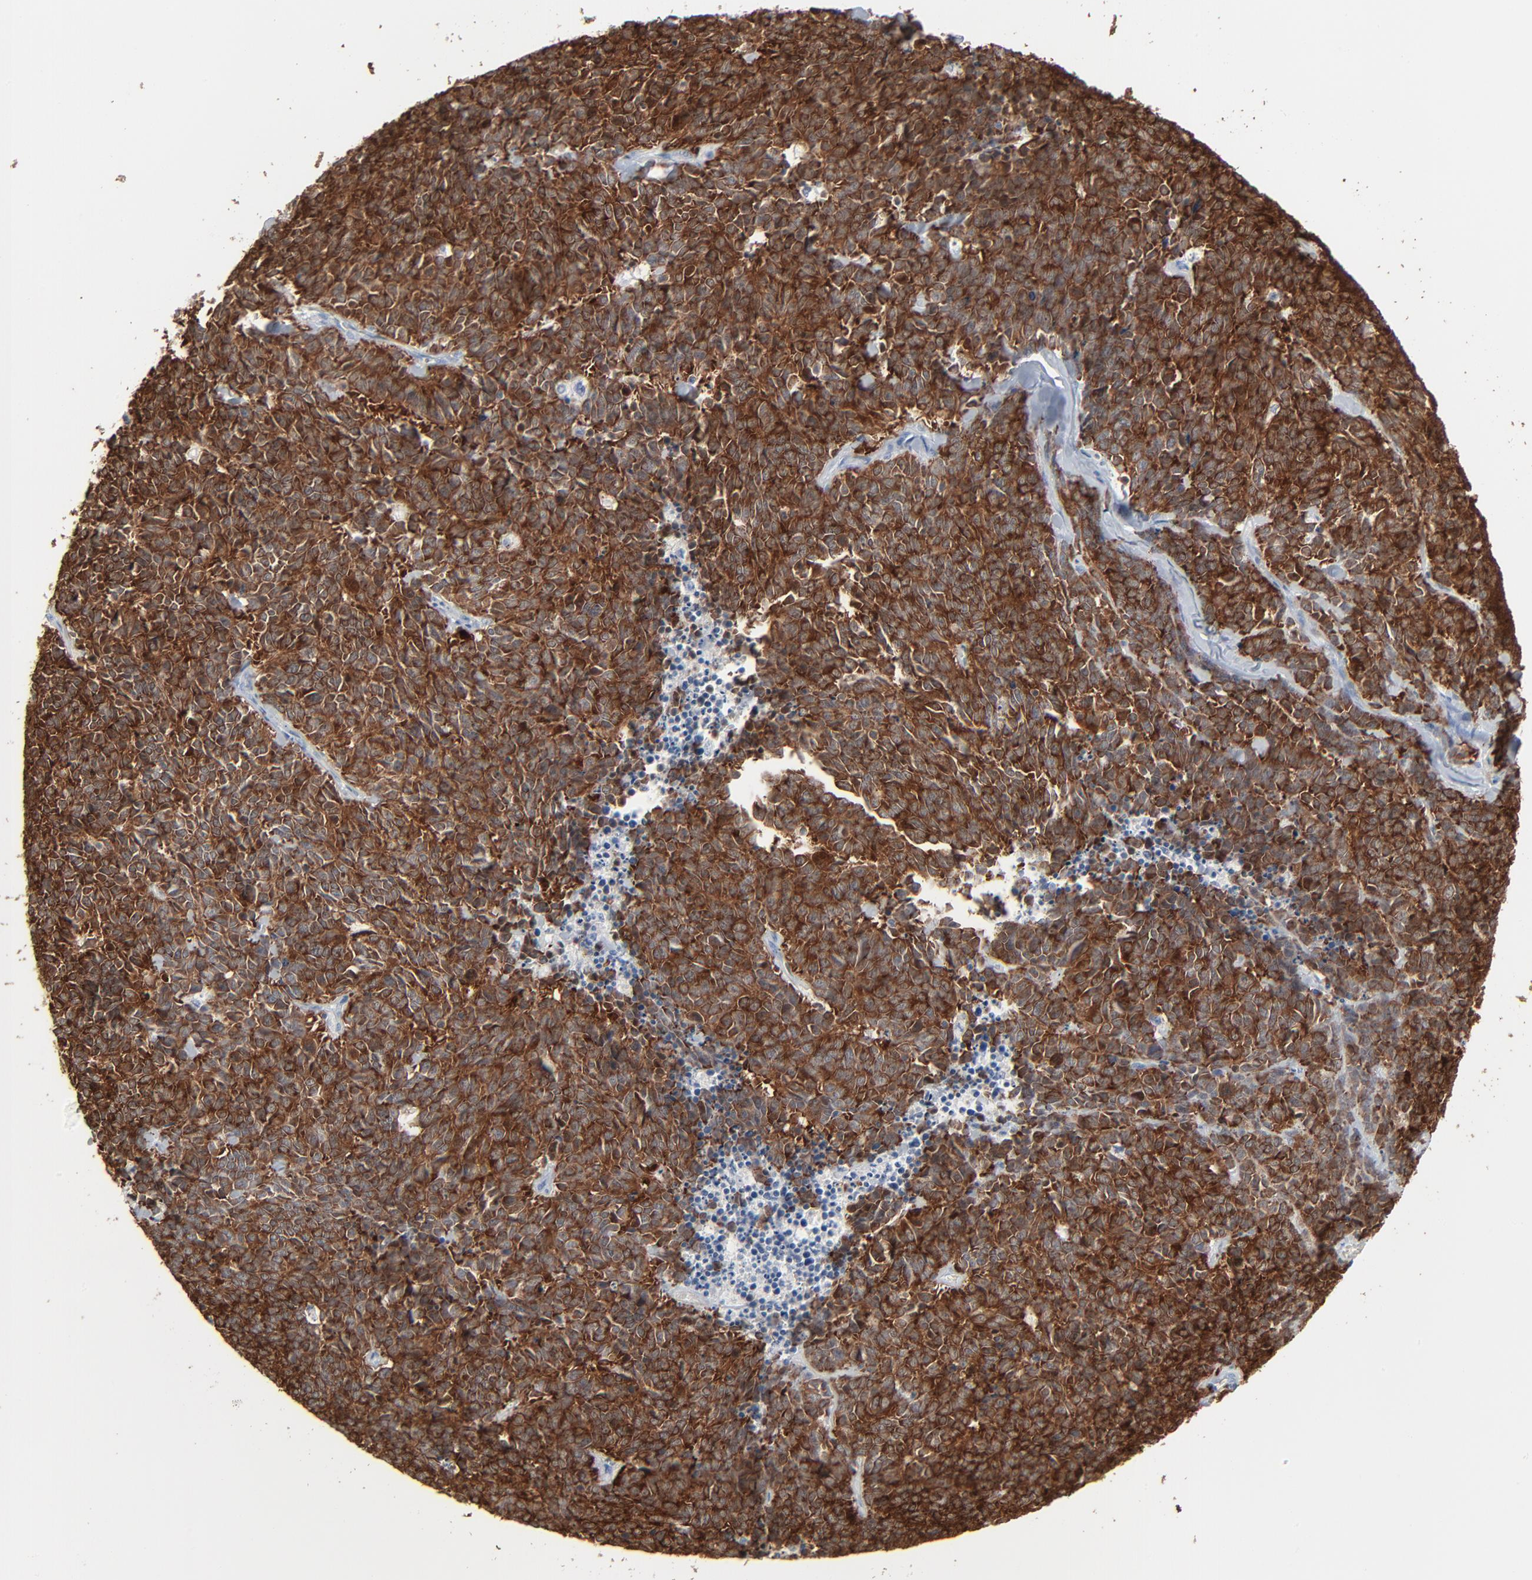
{"staining": {"intensity": "strong", "quantity": ">75%", "location": "cytoplasmic/membranous"}, "tissue": "lung cancer", "cell_type": "Tumor cells", "image_type": "cancer", "snomed": [{"axis": "morphology", "description": "Neoplasm, malignant, NOS"}, {"axis": "topography", "description": "Lung"}], "caption": "Tumor cells demonstrate strong cytoplasmic/membranous positivity in about >75% of cells in lung cancer. (Stains: DAB in brown, nuclei in blue, Microscopy: brightfield microscopy at high magnification).", "gene": "PHGDH", "patient": {"sex": "female", "age": 58}}